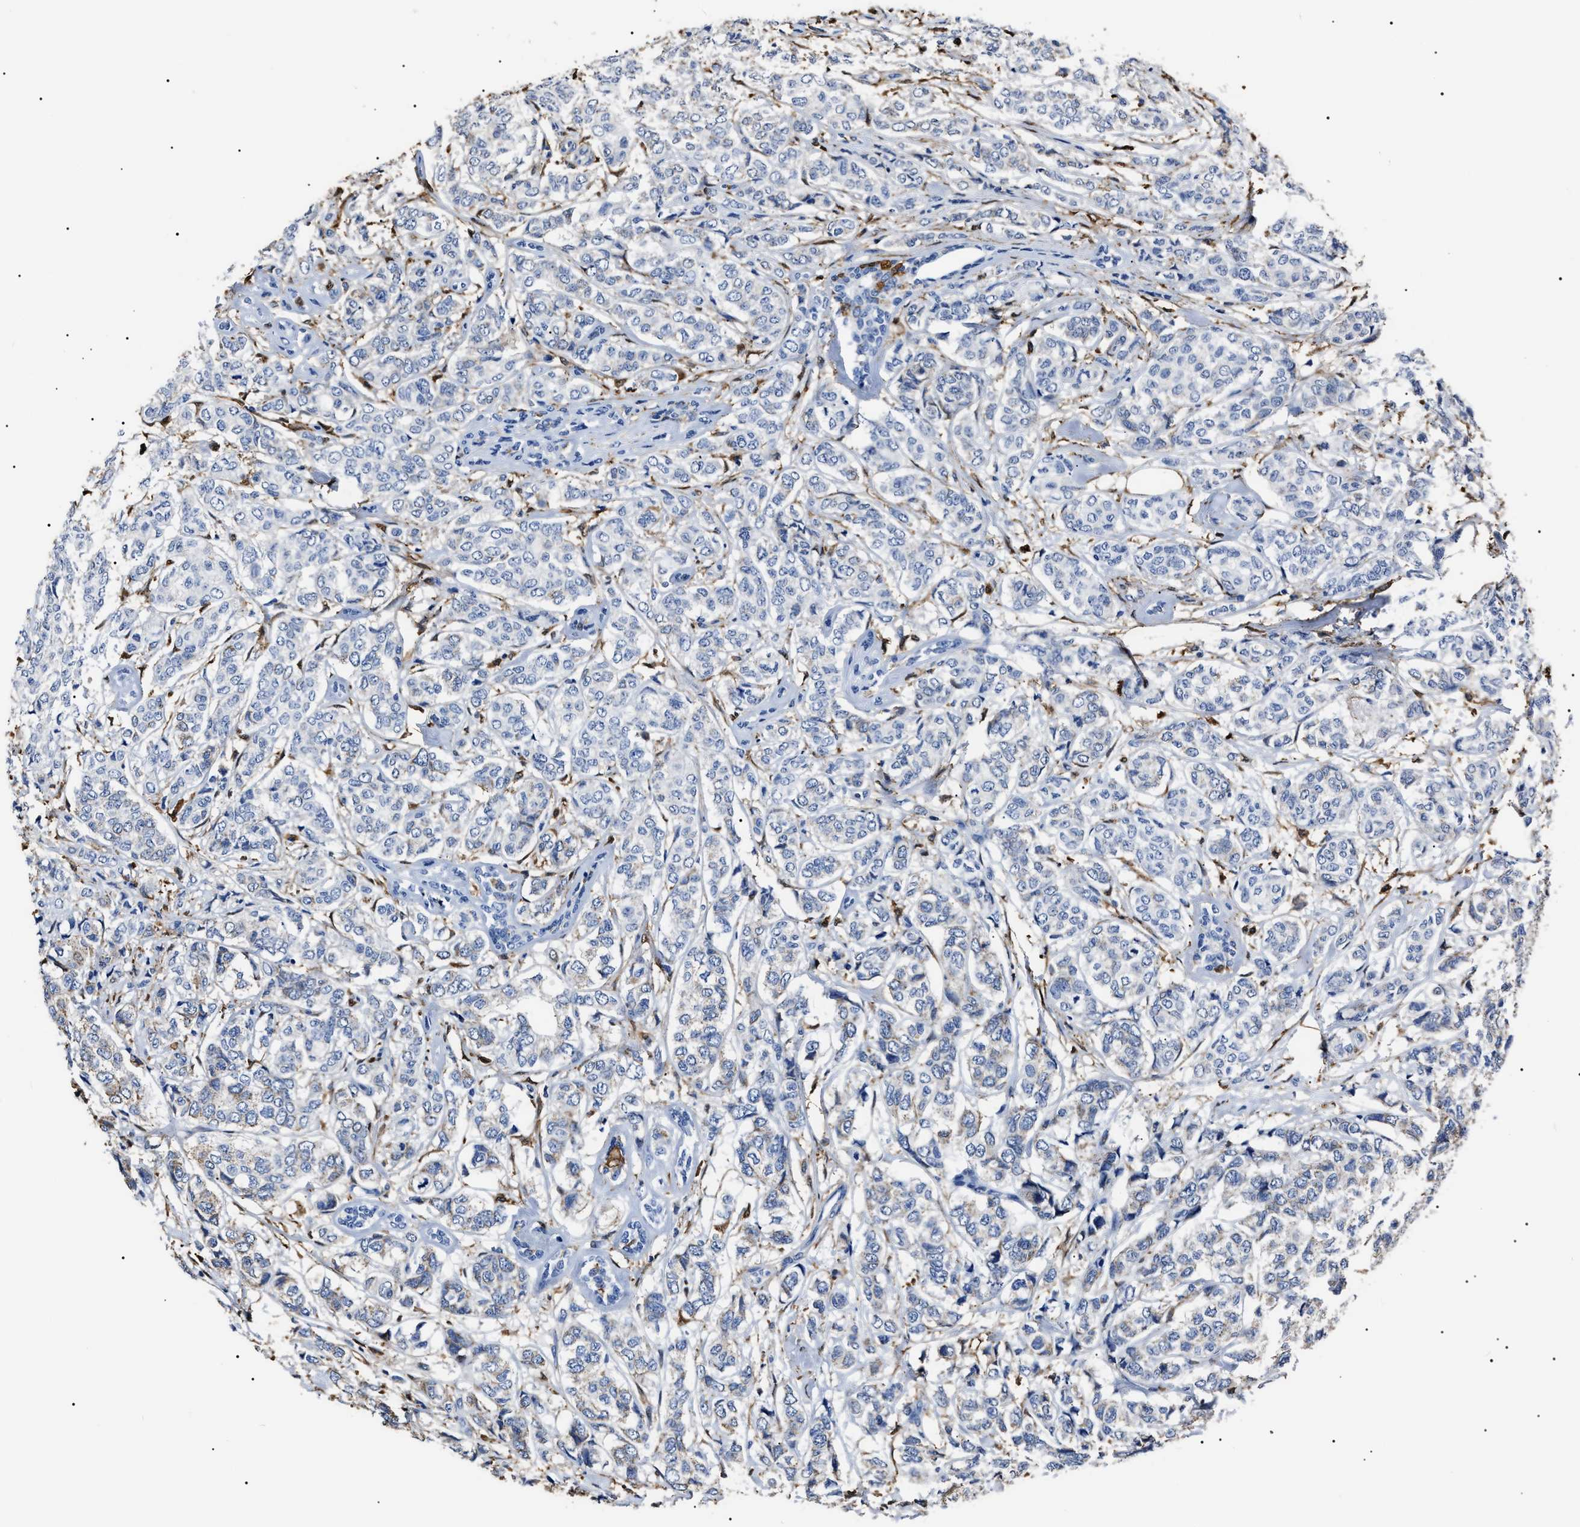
{"staining": {"intensity": "negative", "quantity": "none", "location": "none"}, "tissue": "breast cancer", "cell_type": "Tumor cells", "image_type": "cancer", "snomed": [{"axis": "morphology", "description": "Lobular carcinoma"}, {"axis": "topography", "description": "Breast"}], "caption": "There is no significant positivity in tumor cells of lobular carcinoma (breast).", "gene": "ALDH1A1", "patient": {"sex": "female", "age": 60}}